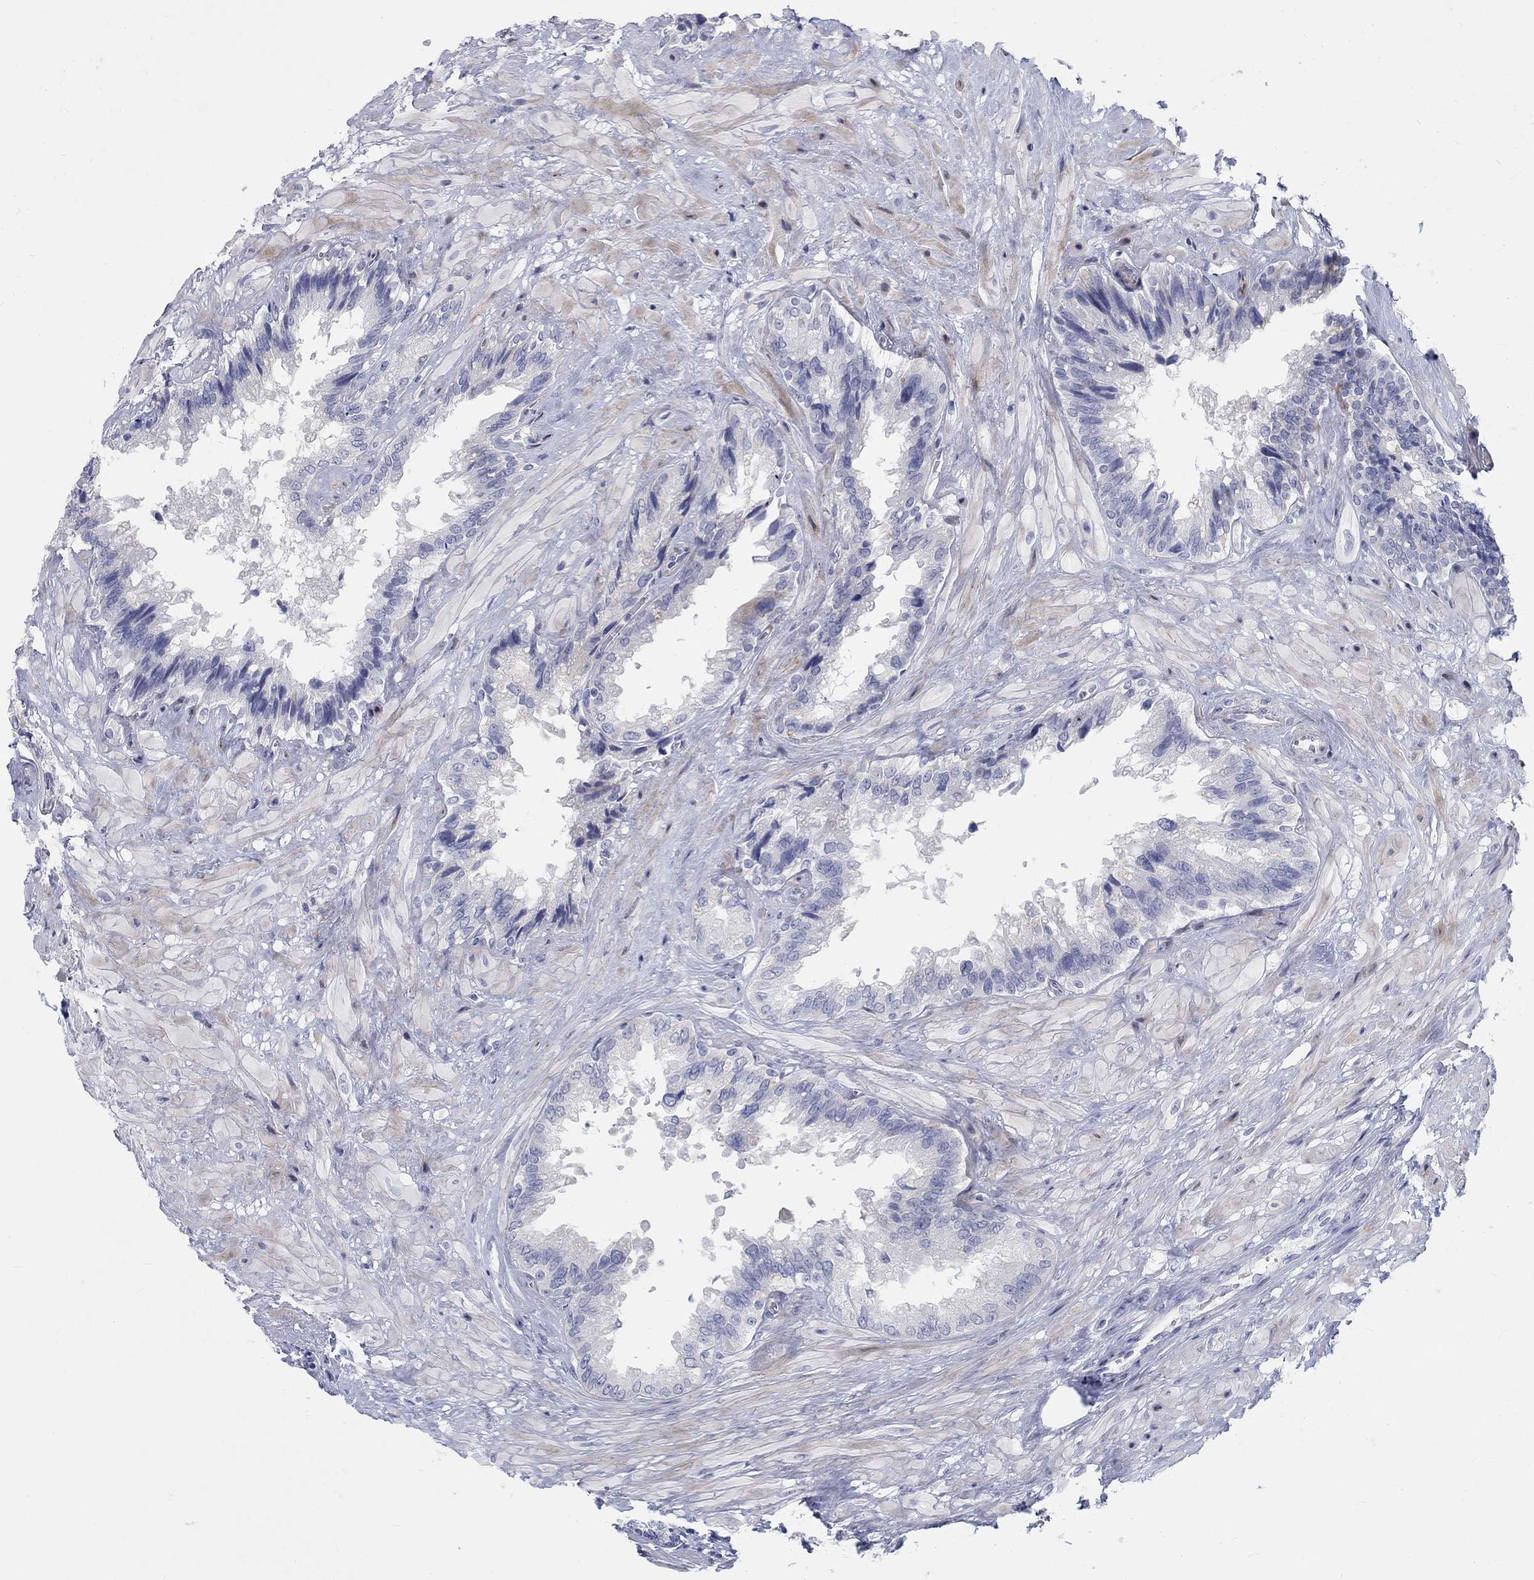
{"staining": {"intensity": "negative", "quantity": "none", "location": "none"}, "tissue": "seminal vesicle", "cell_type": "Glandular cells", "image_type": "normal", "snomed": [{"axis": "morphology", "description": "Normal tissue, NOS"}, {"axis": "topography", "description": "Seminal veicle"}], "caption": "The immunohistochemistry photomicrograph has no significant staining in glandular cells of seminal vesicle. (DAB immunohistochemistry with hematoxylin counter stain).", "gene": "ARHGAP36", "patient": {"sex": "male", "age": 67}}